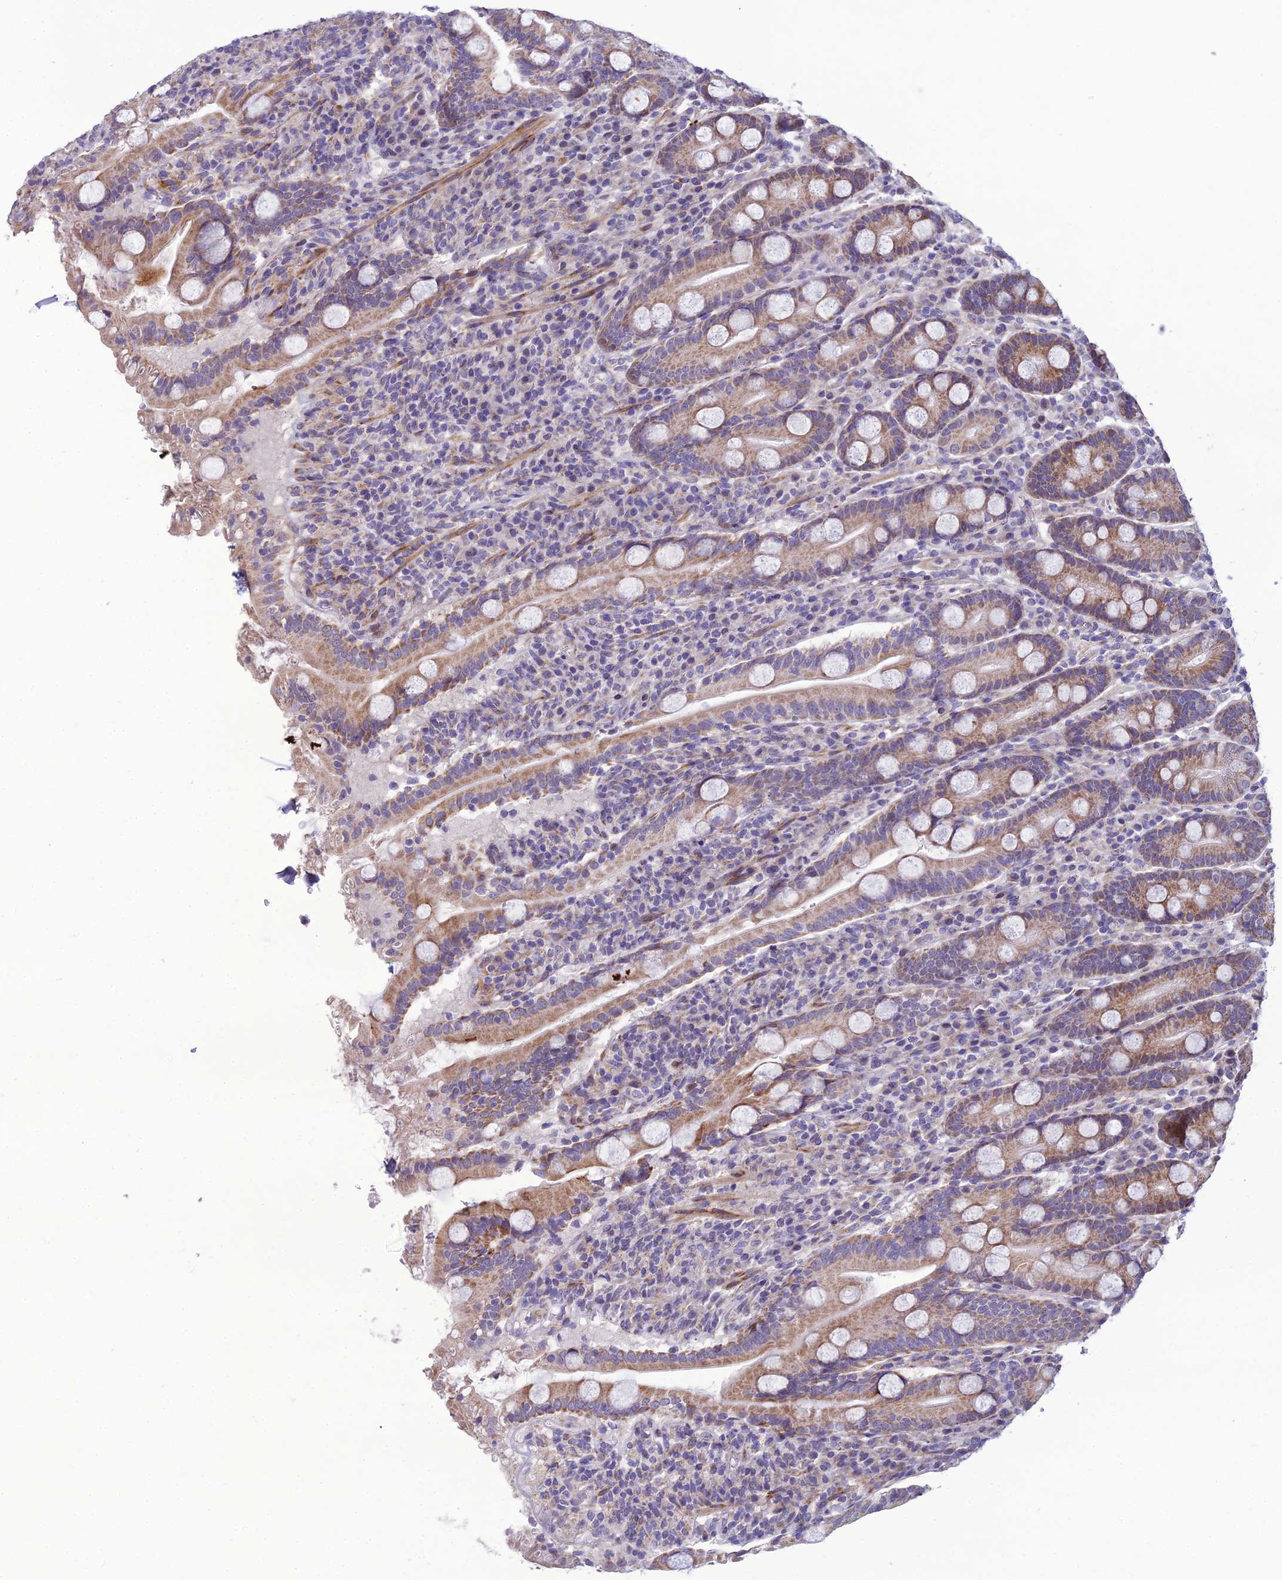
{"staining": {"intensity": "moderate", "quantity": ">75%", "location": "cytoplasmic/membranous"}, "tissue": "duodenum", "cell_type": "Glandular cells", "image_type": "normal", "snomed": [{"axis": "morphology", "description": "Normal tissue, NOS"}, {"axis": "topography", "description": "Duodenum"}], "caption": "The micrograph shows immunohistochemical staining of normal duodenum. There is moderate cytoplasmic/membranous expression is present in about >75% of glandular cells.", "gene": "NODAL", "patient": {"sex": "male", "age": 35}}